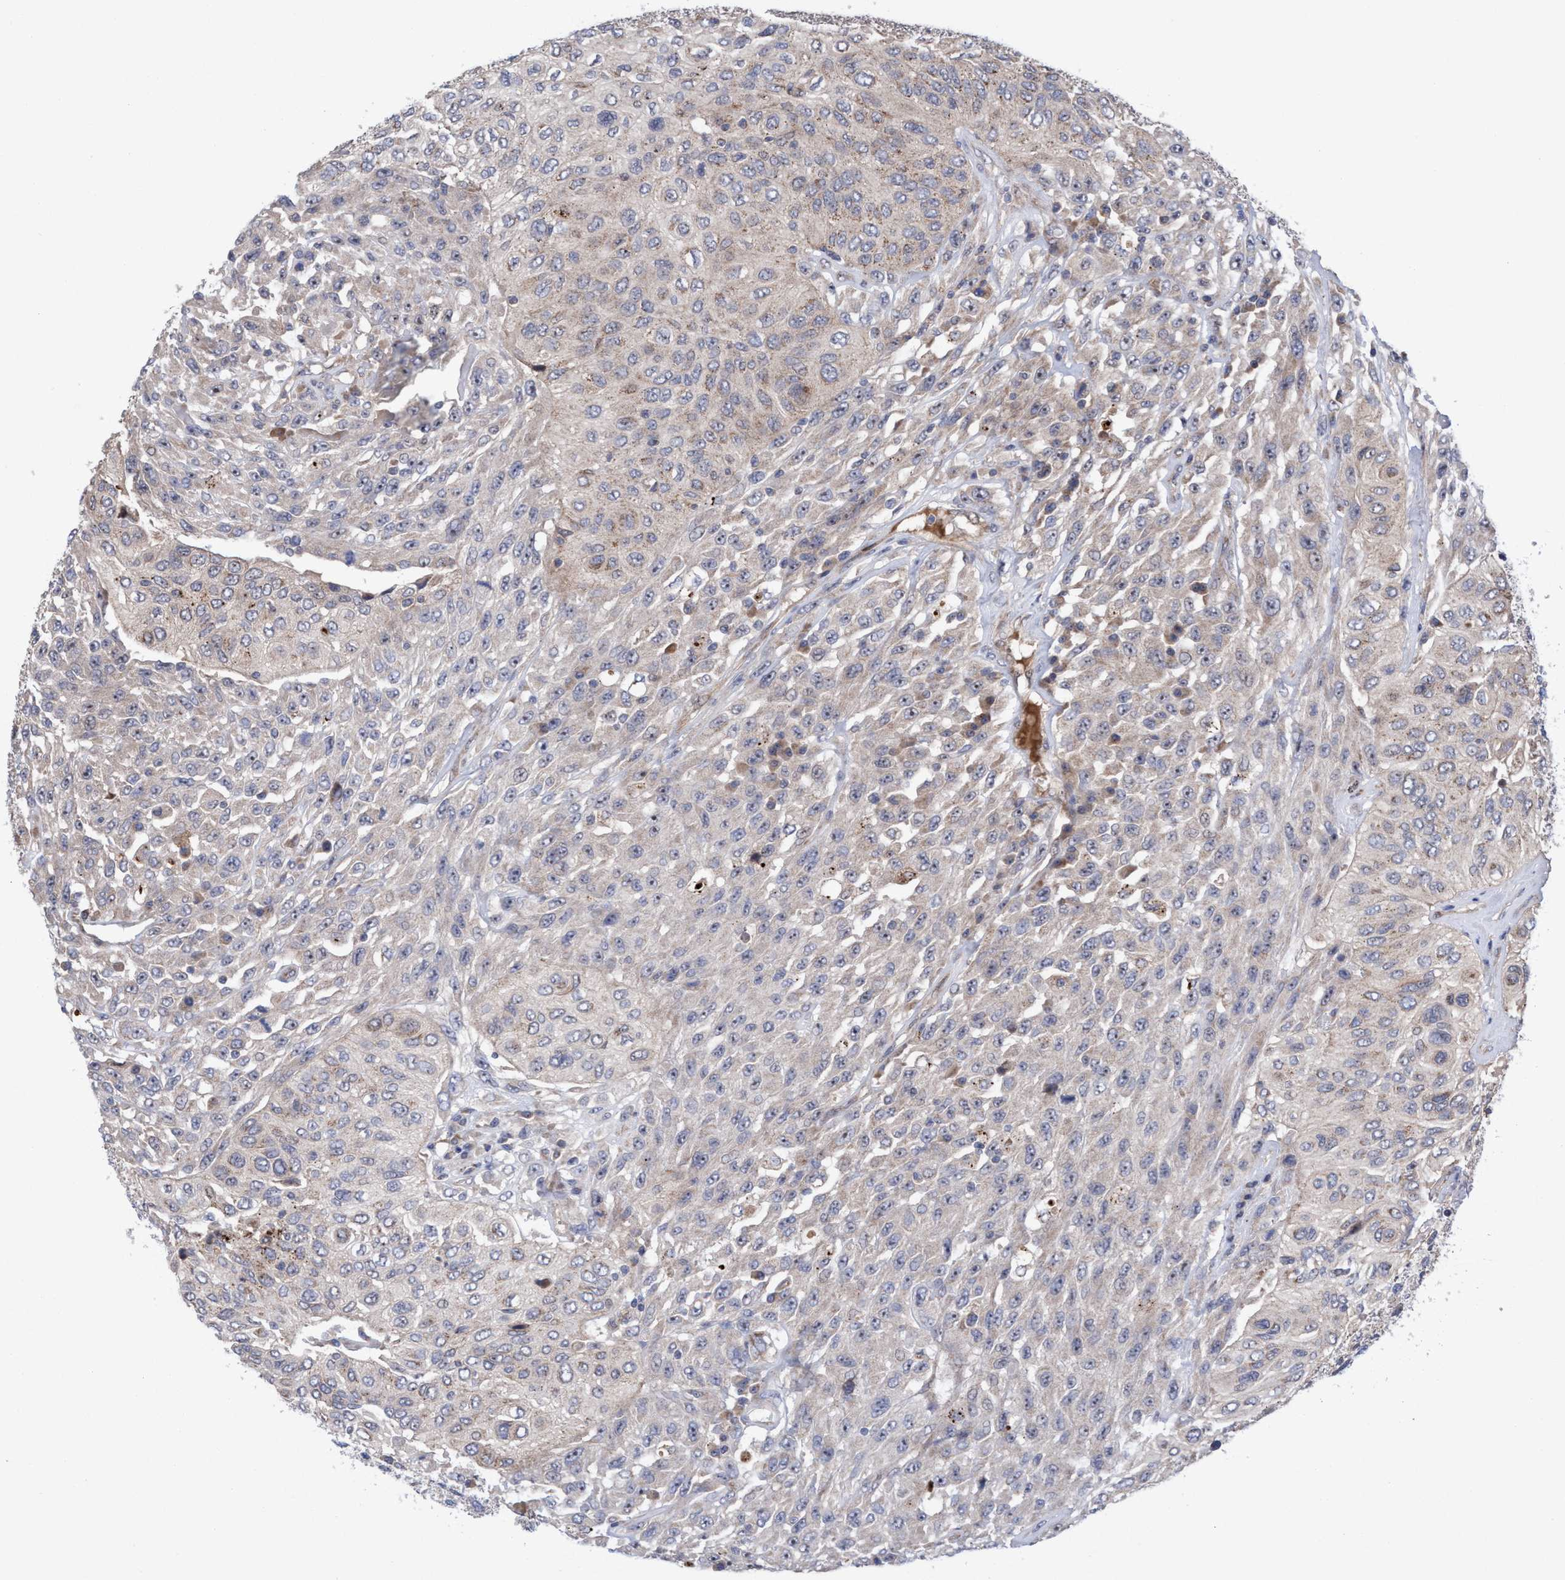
{"staining": {"intensity": "negative", "quantity": "none", "location": "none"}, "tissue": "urothelial cancer", "cell_type": "Tumor cells", "image_type": "cancer", "snomed": [{"axis": "morphology", "description": "Urothelial carcinoma, High grade"}, {"axis": "topography", "description": "Urinary bladder"}], "caption": "The histopathology image reveals no significant expression in tumor cells of urothelial carcinoma (high-grade).", "gene": "P2RY14", "patient": {"sex": "male", "age": 66}}